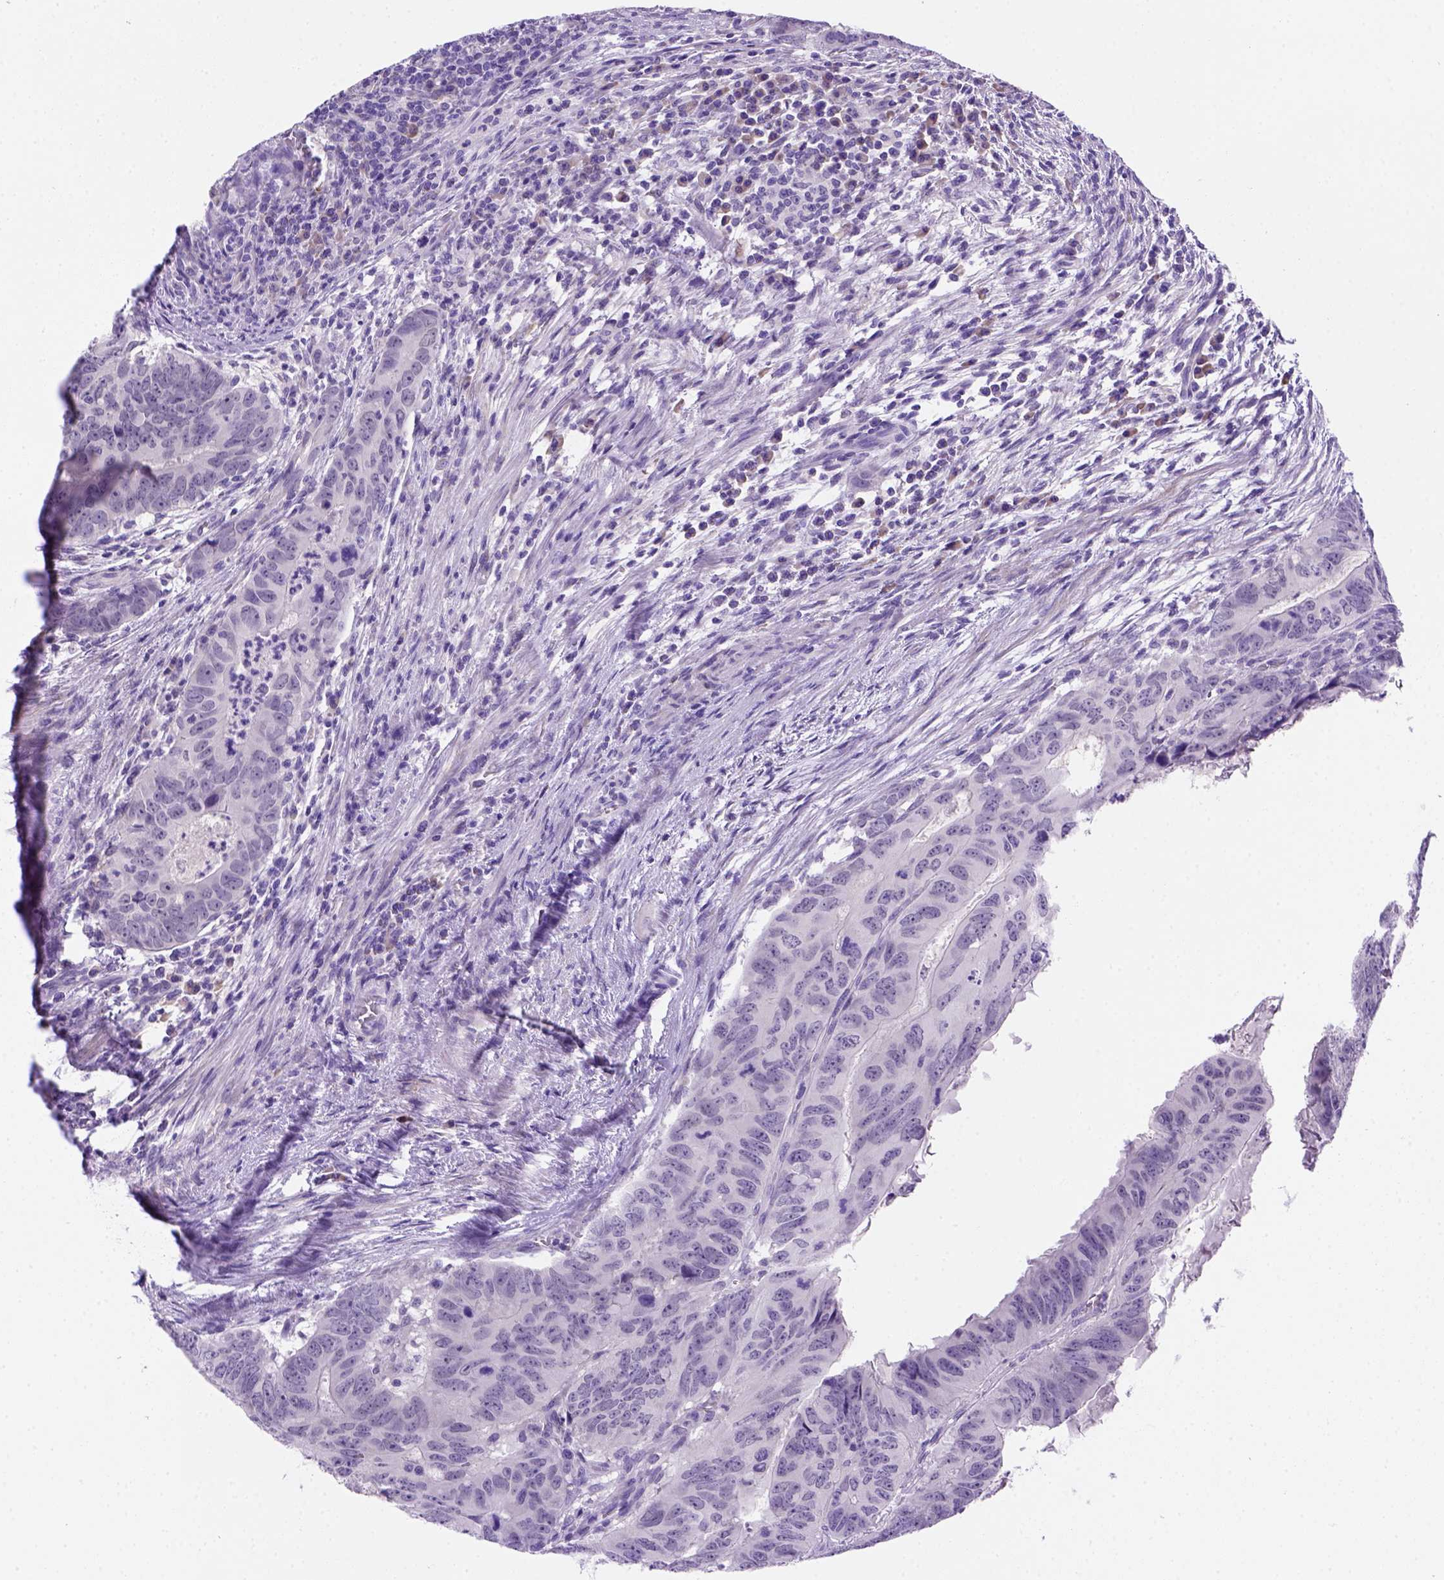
{"staining": {"intensity": "negative", "quantity": "none", "location": "none"}, "tissue": "colorectal cancer", "cell_type": "Tumor cells", "image_type": "cancer", "snomed": [{"axis": "morphology", "description": "Adenocarcinoma, NOS"}, {"axis": "topography", "description": "Colon"}], "caption": "An image of human colorectal adenocarcinoma is negative for staining in tumor cells.", "gene": "FAM81B", "patient": {"sex": "male", "age": 79}}